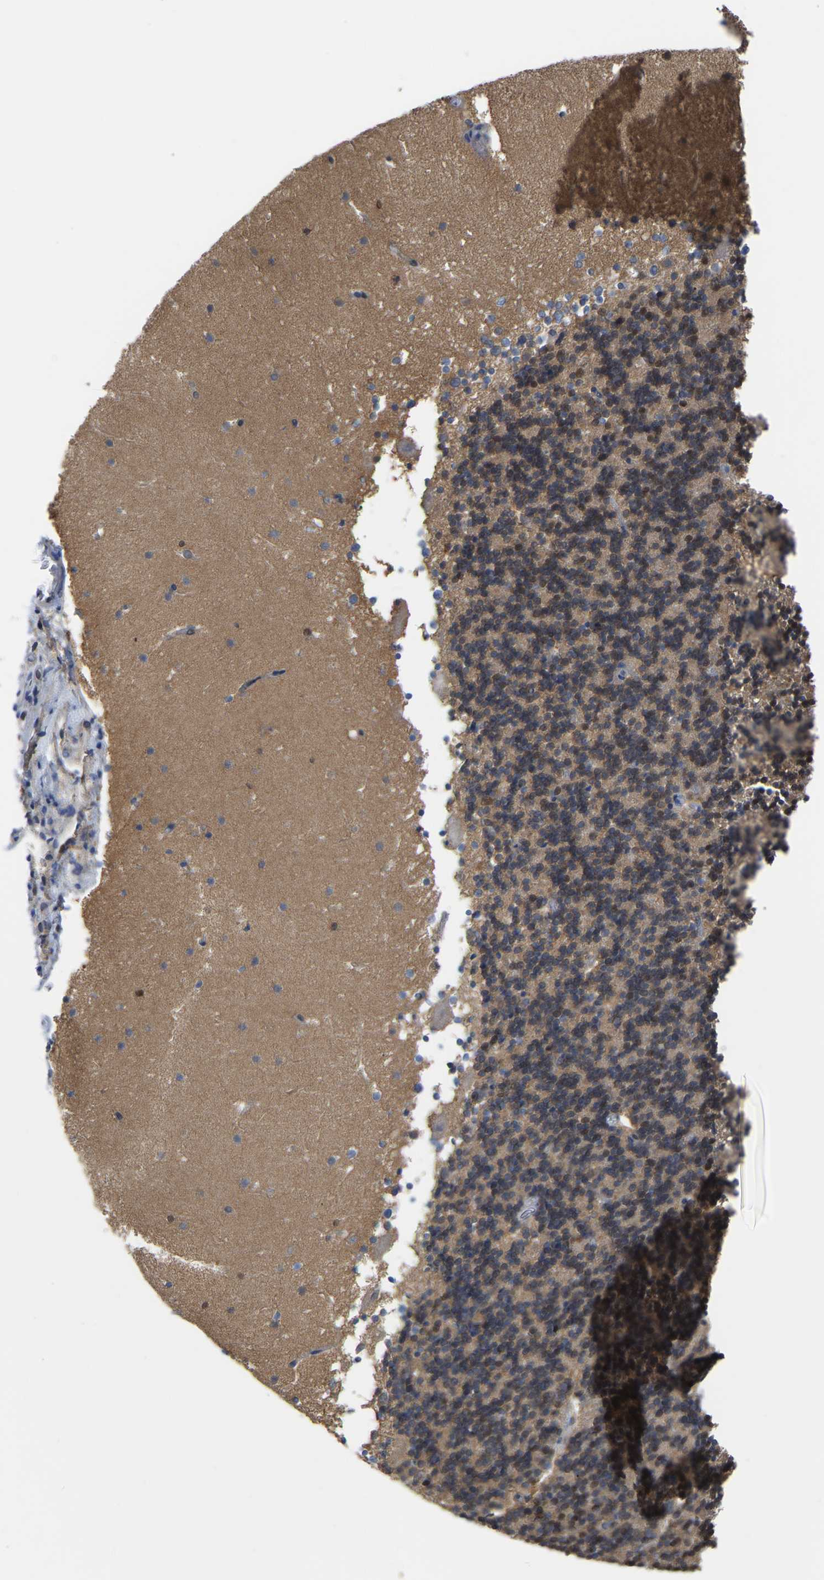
{"staining": {"intensity": "weak", "quantity": "25%-75%", "location": "cytoplasmic/membranous,nuclear"}, "tissue": "cerebellum", "cell_type": "Cells in granular layer", "image_type": "normal", "snomed": [{"axis": "morphology", "description": "Normal tissue, NOS"}, {"axis": "topography", "description": "Cerebellum"}], "caption": "An image showing weak cytoplasmic/membranous,nuclear positivity in about 25%-75% of cells in granular layer in unremarkable cerebellum, as visualized by brown immunohistochemical staining.", "gene": "KLRG2", "patient": {"sex": "male", "age": 45}}